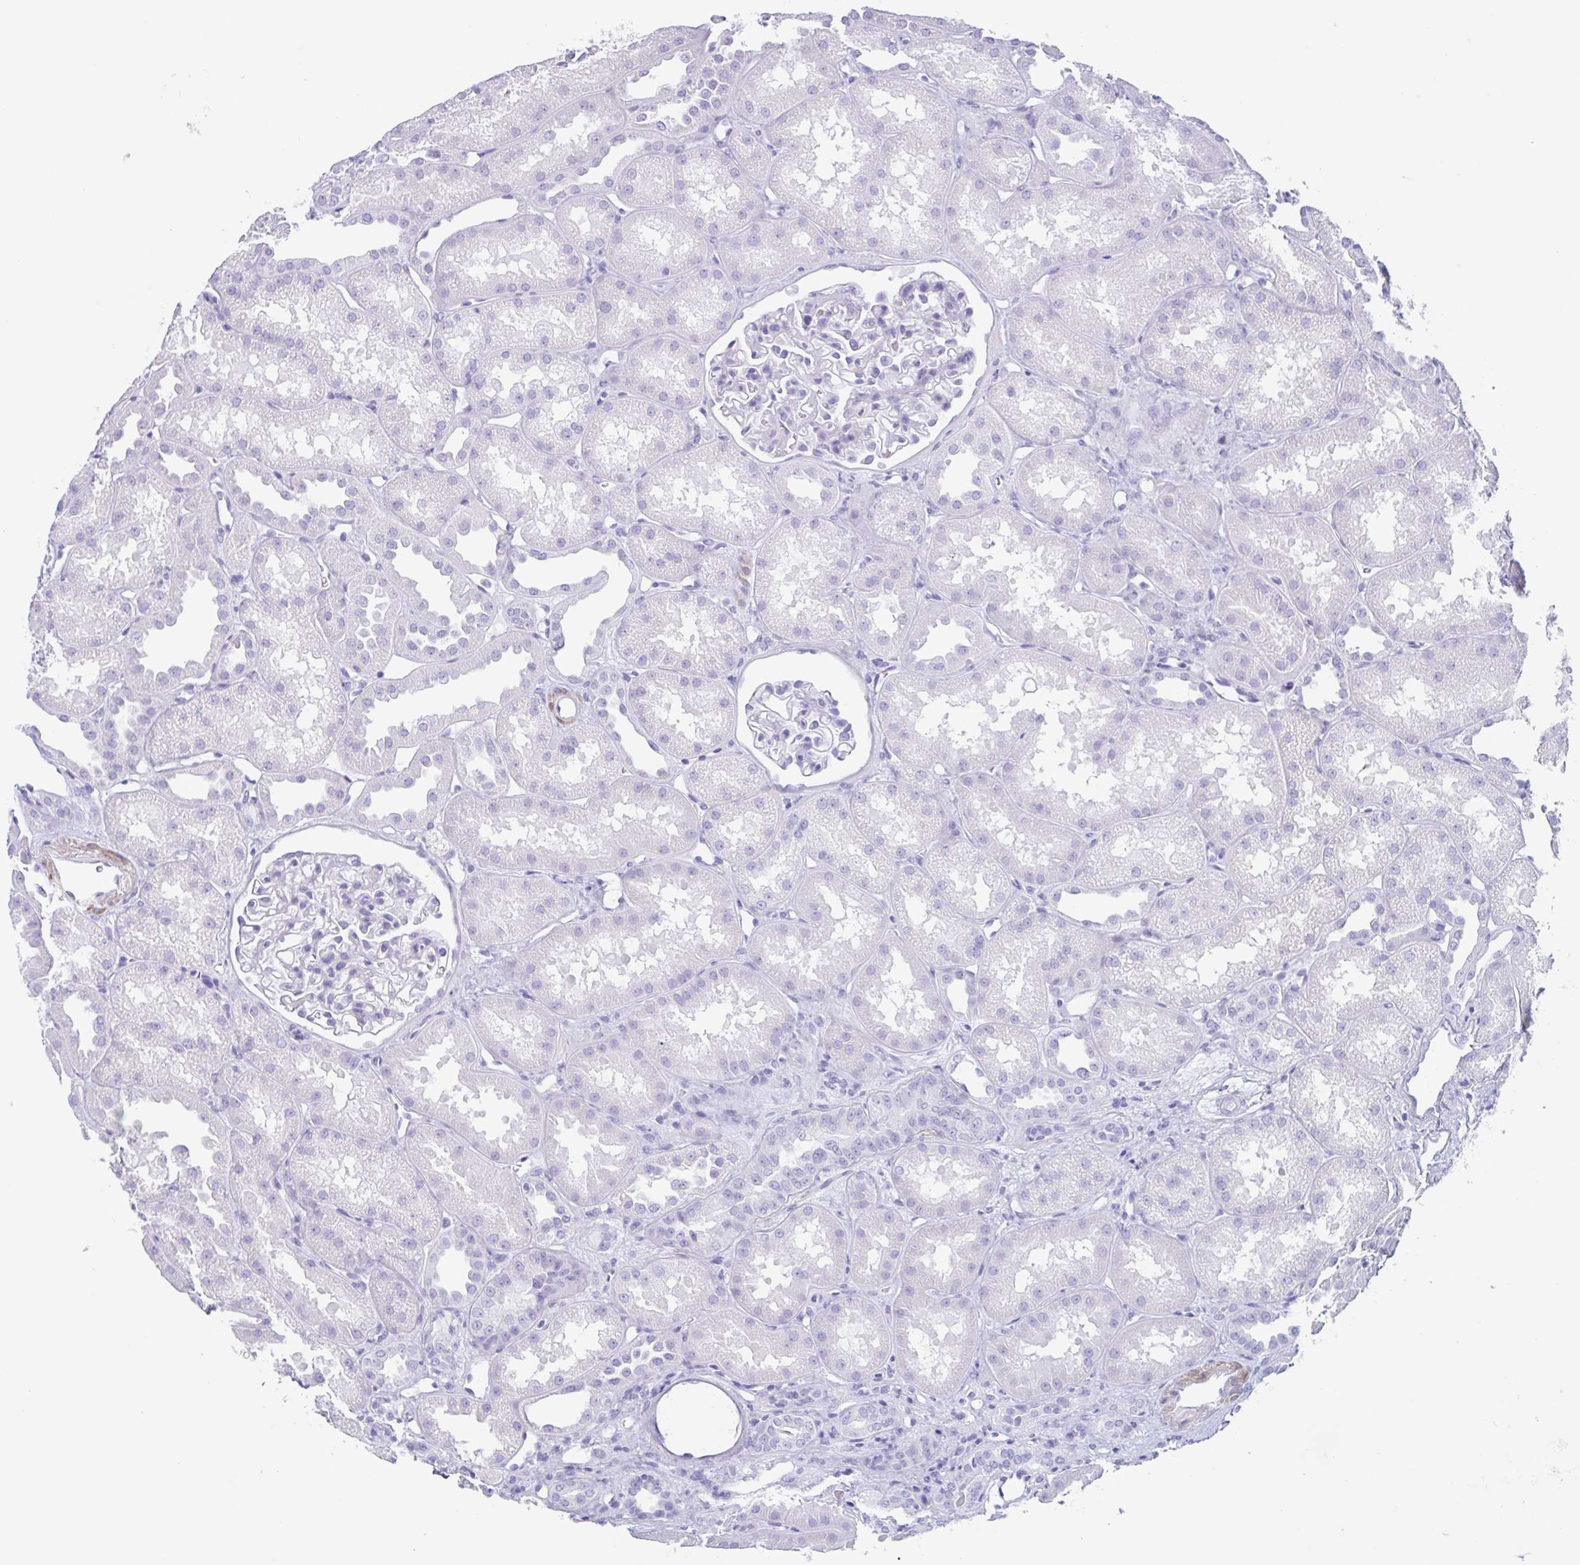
{"staining": {"intensity": "negative", "quantity": "none", "location": "none"}, "tissue": "kidney", "cell_type": "Cells in glomeruli", "image_type": "normal", "snomed": [{"axis": "morphology", "description": "Normal tissue, NOS"}, {"axis": "topography", "description": "Kidney"}], "caption": "Cells in glomeruli show no significant protein positivity in benign kidney. The staining is performed using DAB brown chromogen with nuclei counter-stained in using hematoxylin.", "gene": "TAS2R41", "patient": {"sex": "male", "age": 61}}